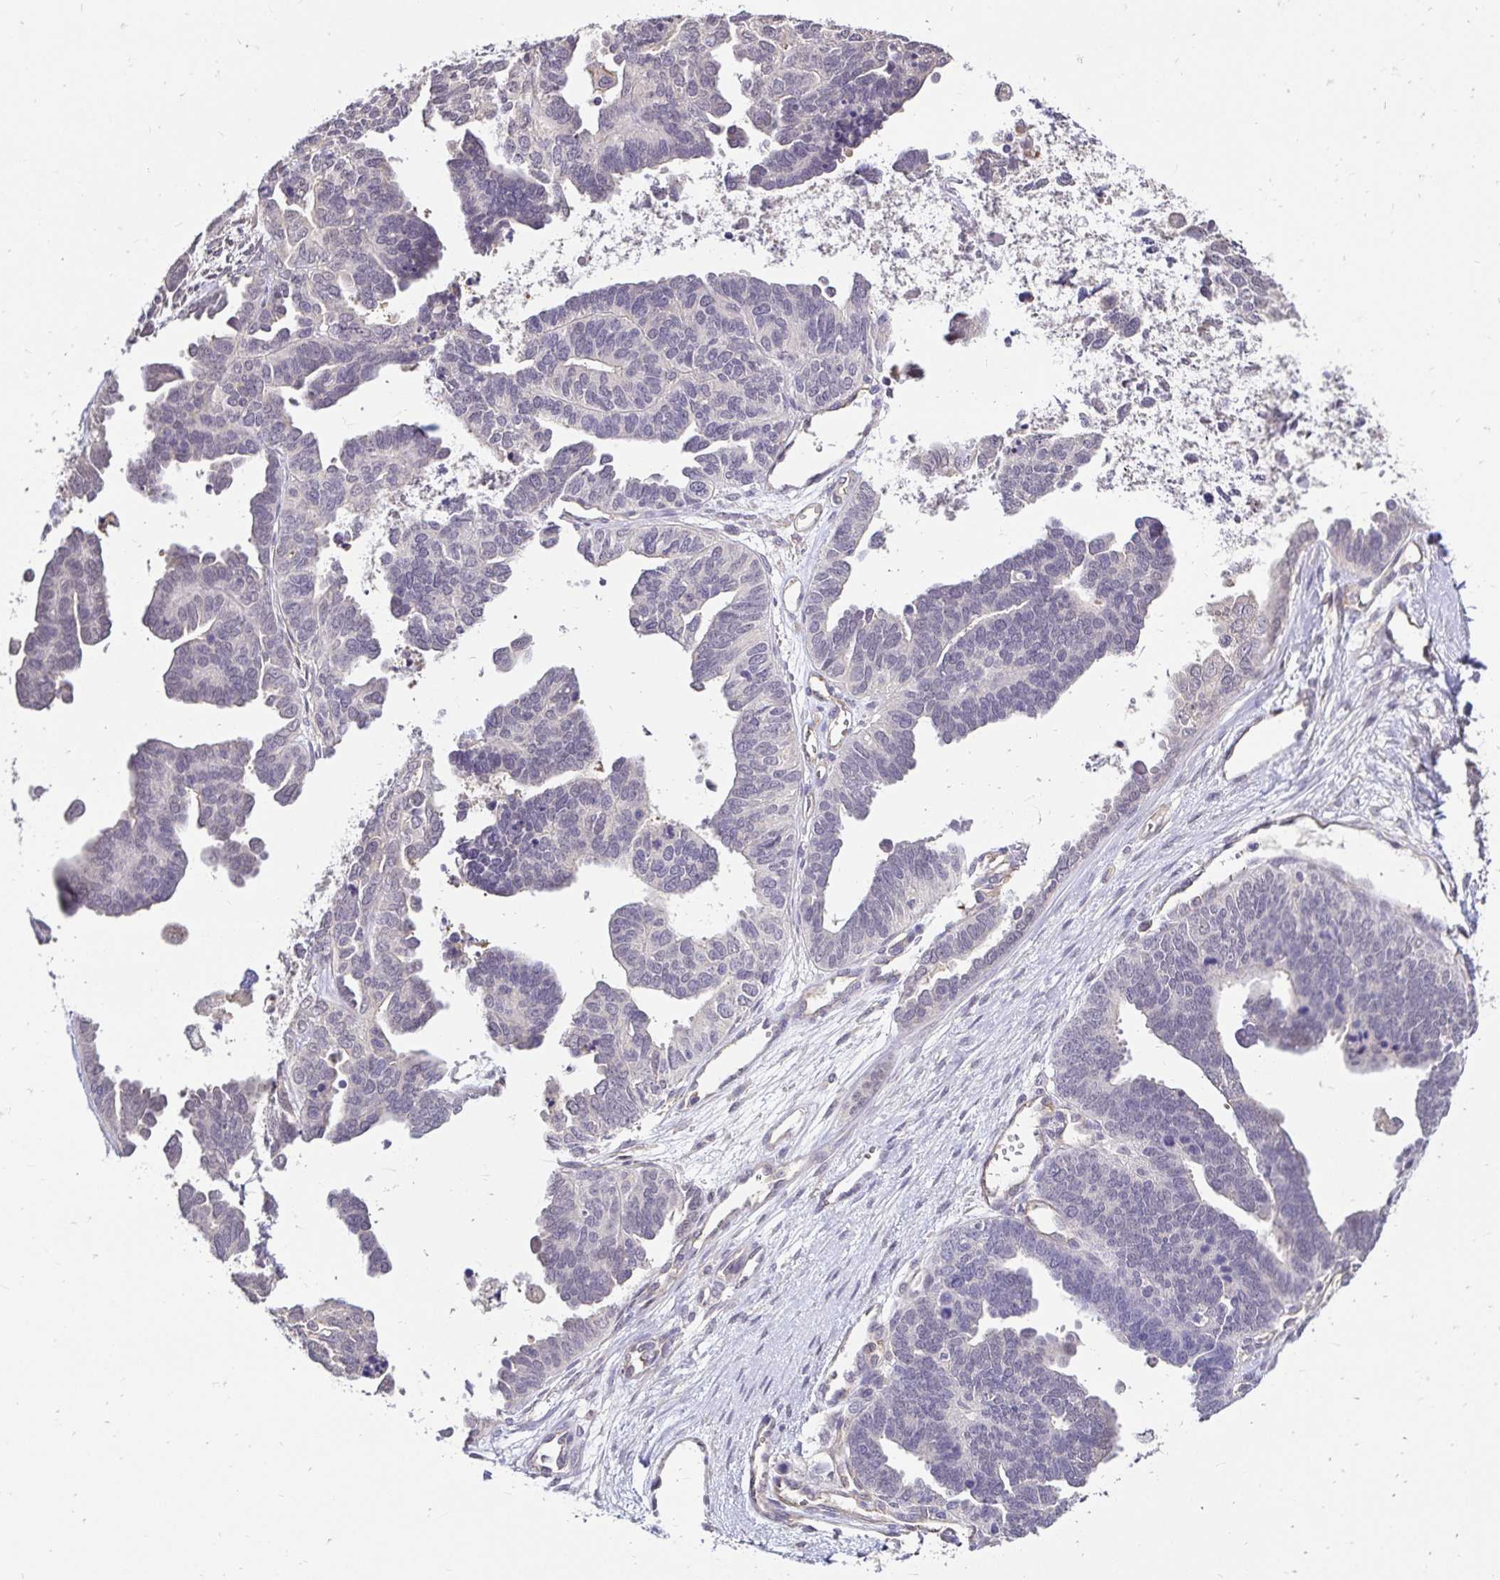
{"staining": {"intensity": "negative", "quantity": "none", "location": "none"}, "tissue": "ovarian cancer", "cell_type": "Tumor cells", "image_type": "cancer", "snomed": [{"axis": "morphology", "description": "Cystadenocarcinoma, serous, NOS"}, {"axis": "topography", "description": "Ovary"}], "caption": "Serous cystadenocarcinoma (ovarian) was stained to show a protein in brown. There is no significant positivity in tumor cells.", "gene": "SLC9A1", "patient": {"sex": "female", "age": 51}}